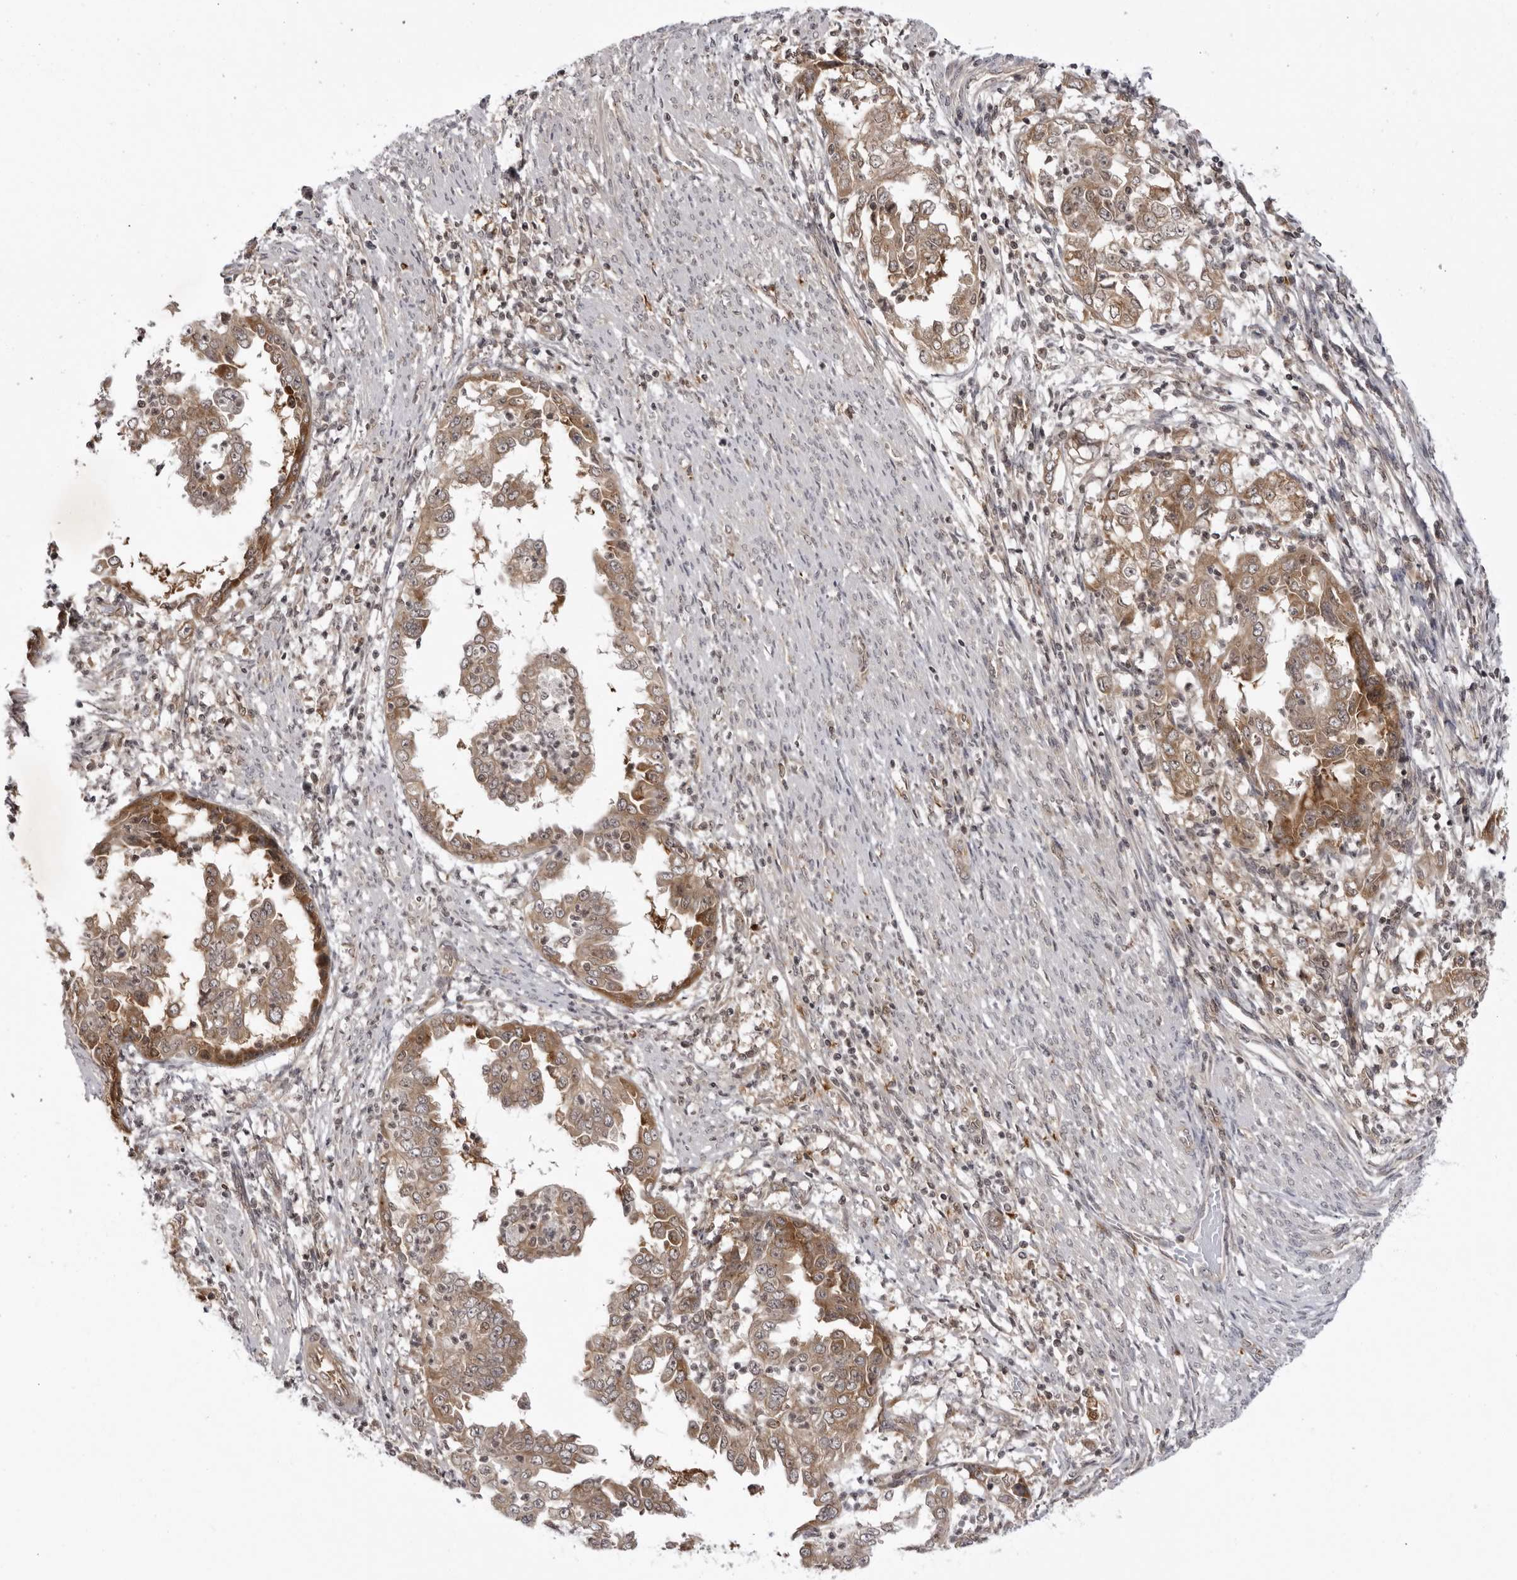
{"staining": {"intensity": "moderate", "quantity": ">75%", "location": "cytoplasmic/membranous"}, "tissue": "endometrial cancer", "cell_type": "Tumor cells", "image_type": "cancer", "snomed": [{"axis": "morphology", "description": "Adenocarcinoma, NOS"}, {"axis": "topography", "description": "Endometrium"}], "caption": "Protein expression by immunohistochemistry shows moderate cytoplasmic/membranous positivity in about >75% of tumor cells in adenocarcinoma (endometrial).", "gene": "USP43", "patient": {"sex": "female", "age": 85}}